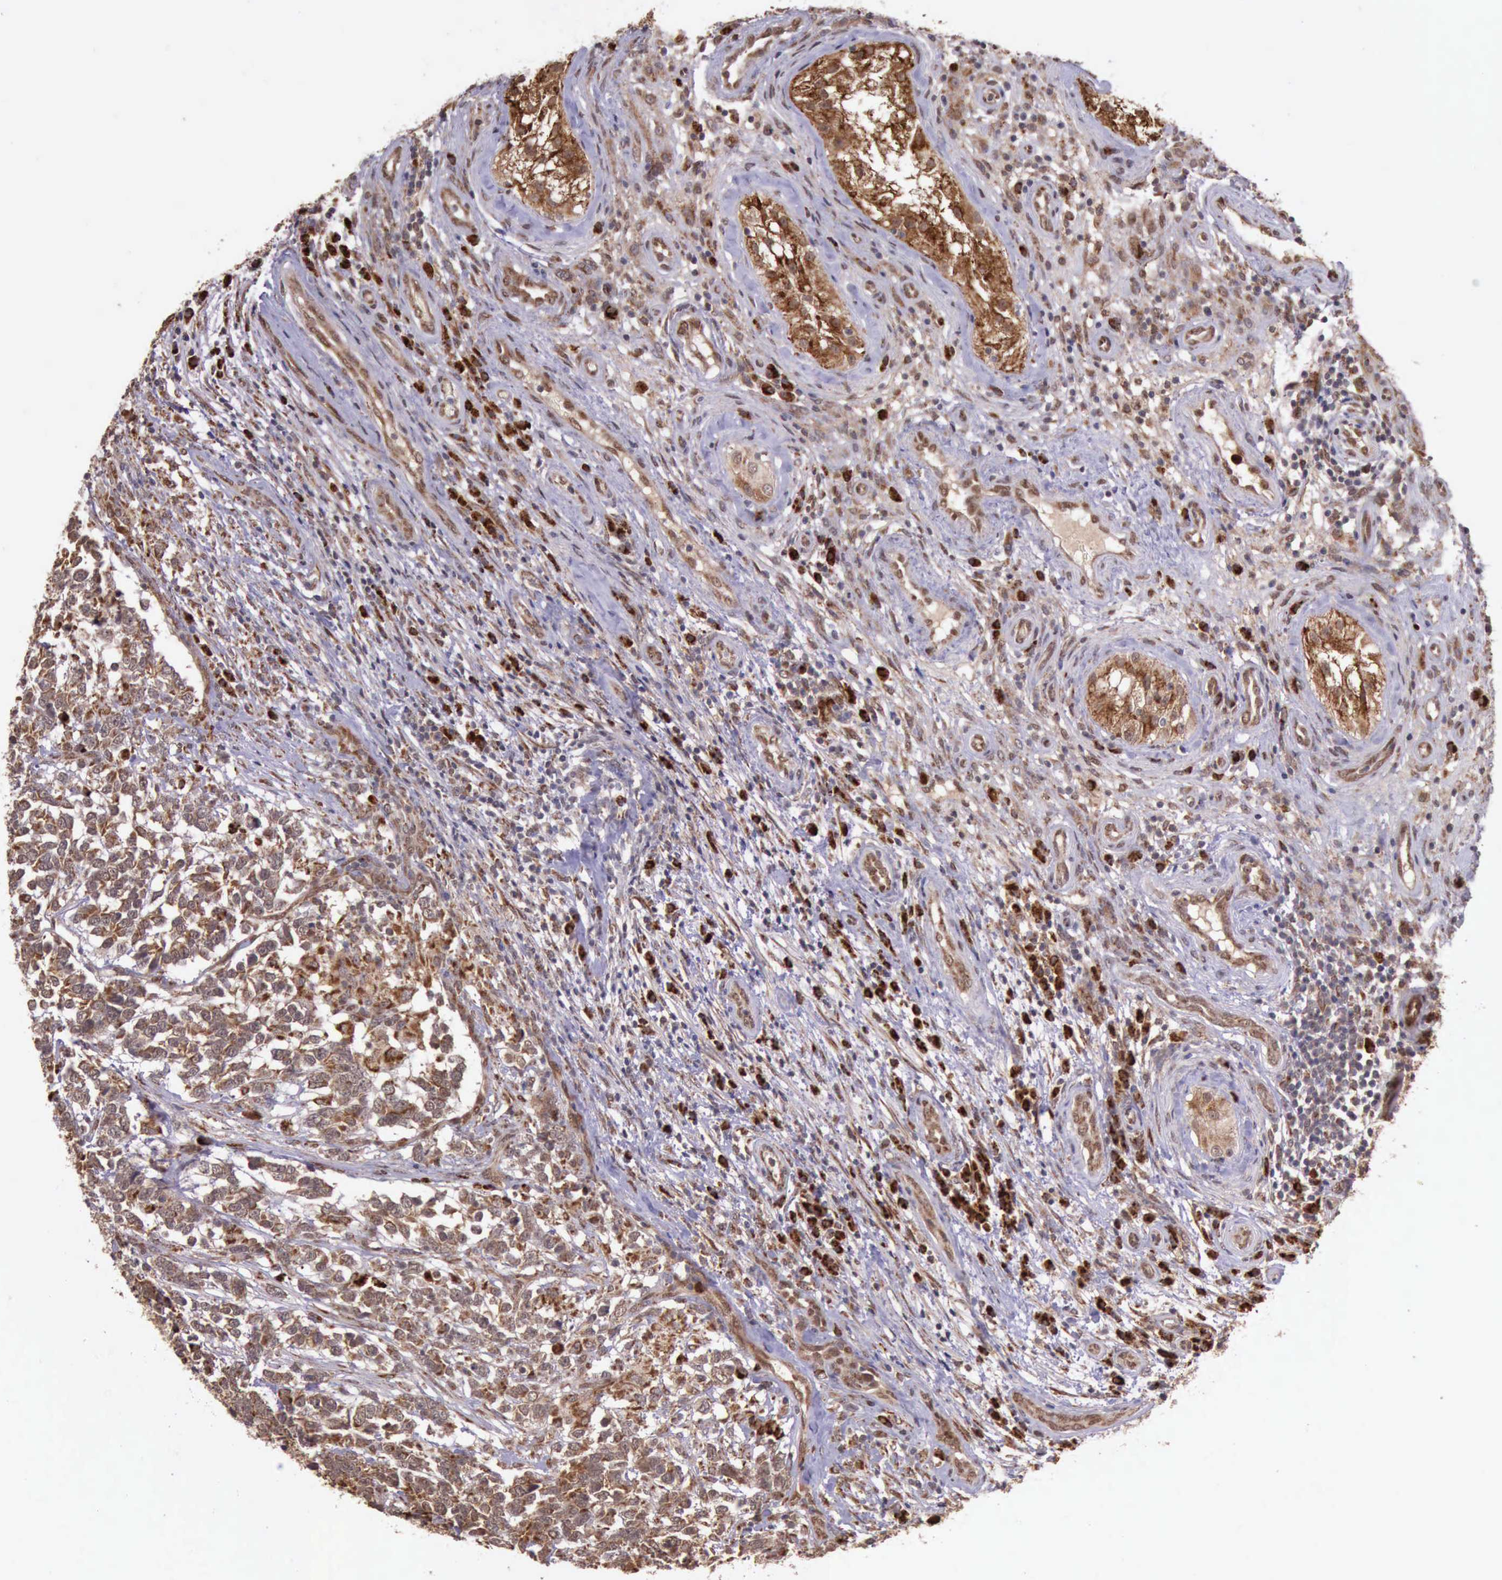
{"staining": {"intensity": "moderate", "quantity": ">75%", "location": "cytoplasmic/membranous"}, "tissue": "testis cancer", "cell_type": "Tumor cells", "image_type": "cancer", "snomed": [{"axis": "morphology", "description": "Carcinoma, Embryonal, NOS"}, {"axis": "topography", "description": "Testis"}], "caption": "About >75% of tumor cells in human embryonal carcinoma (testis) show moderate cytoplasmic/membranous protein staining as visualized by brown immunohistochemical staining.", "gene": "ARMCX3", "patient": {"sex": "male", "age": 26}}